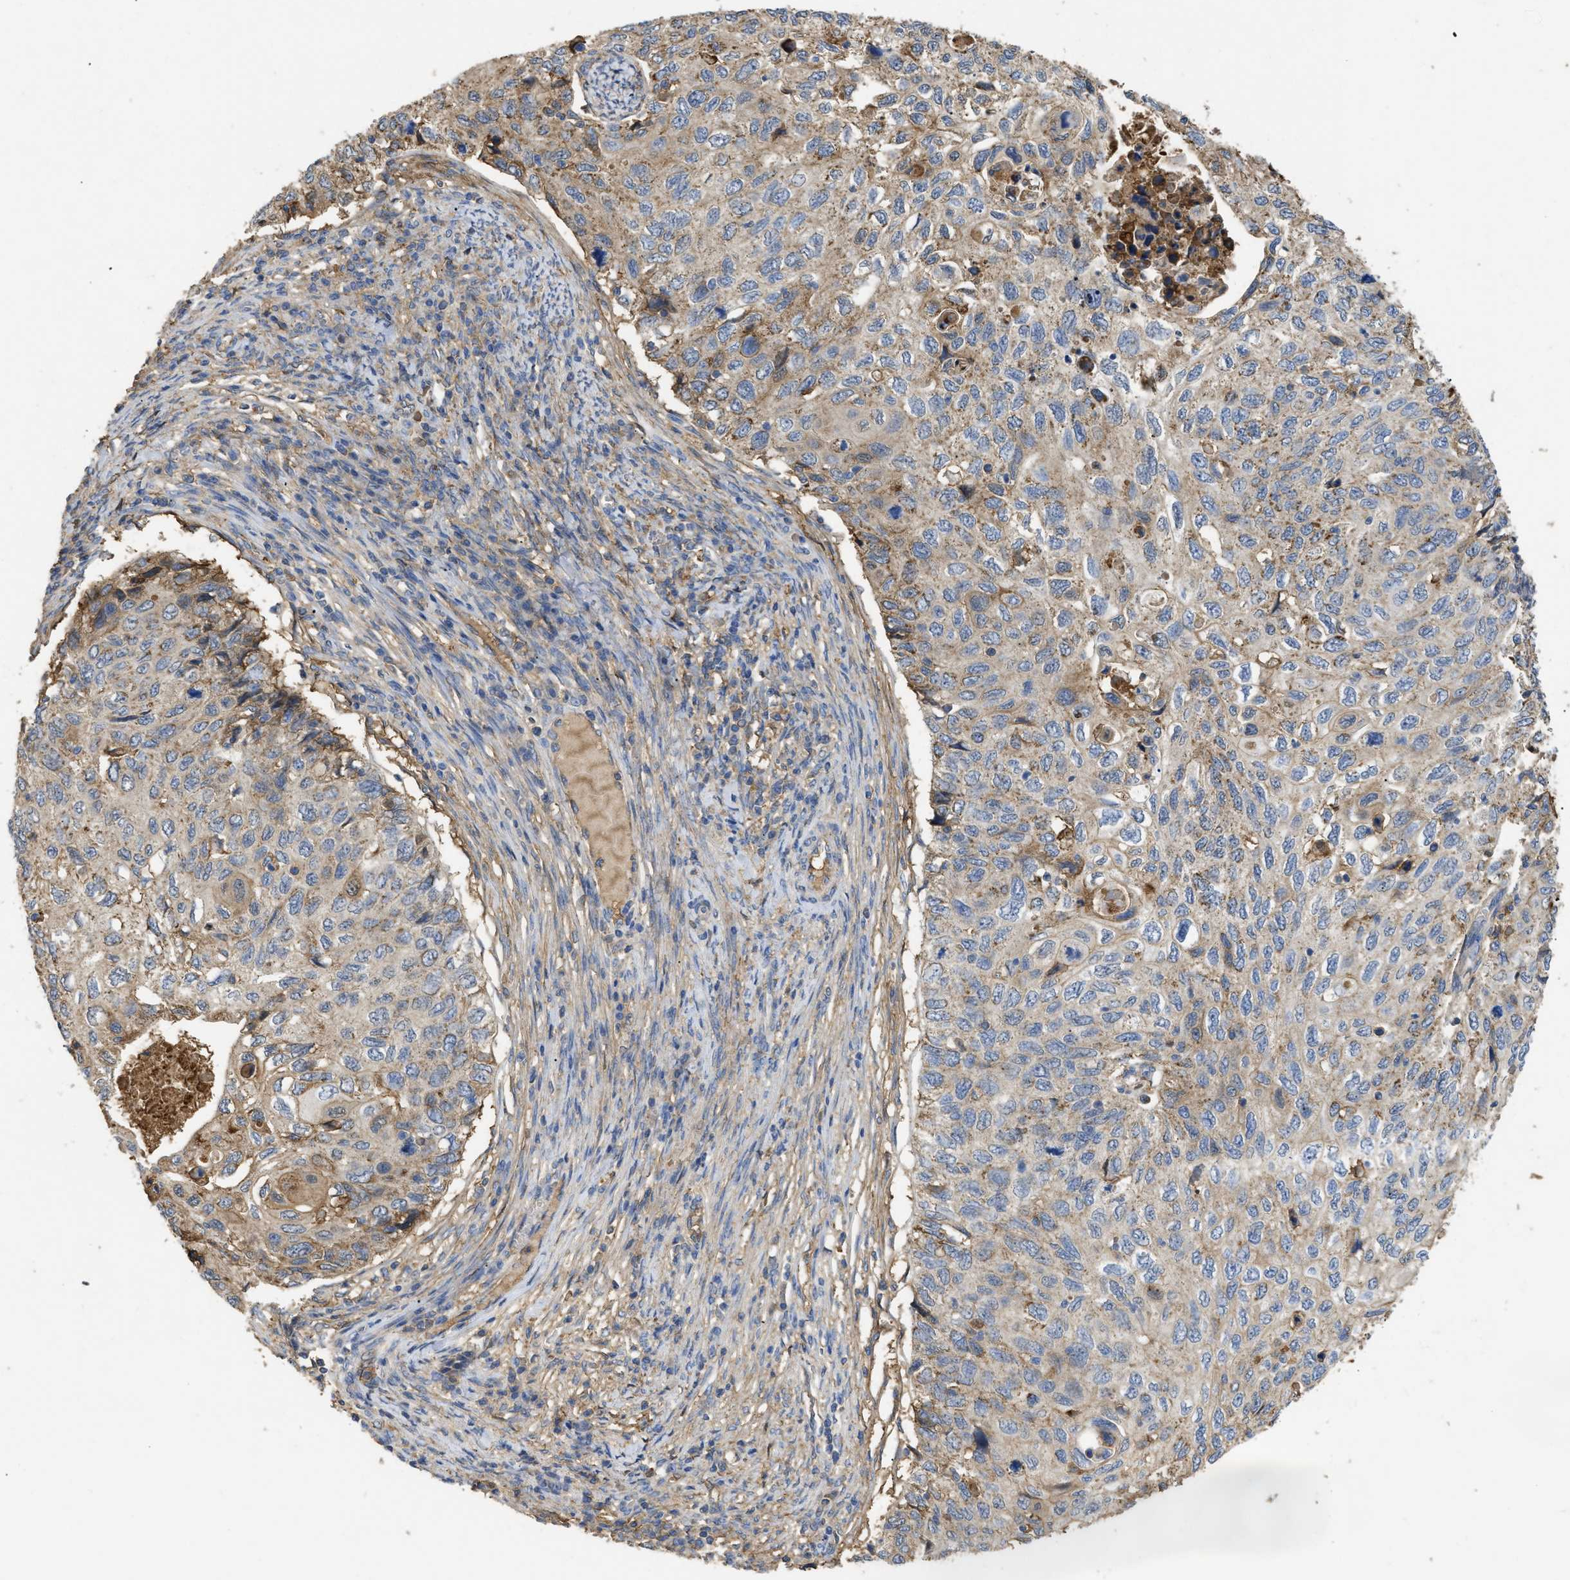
{"staining": {"intensity": "moderate", "quantity": "25%-75%", "location": "cytoplasmic/membranous"}, "tissue": "cervical cancer", "cell_type": "Tumor cells", "image_type": "cancer", "snomed": [{"axis": "morphology", "description": "Squamous cell carcinoma, NOS"}, {"axis": "topography", "description": "Cervix"}], "caption": "Immunohistochemistry (IHC) (DAB (3,3'-diaminobenzidine)) staining of human squamous cell carcinoma (cervical) reveals moderate cytoplasmic/membranous protein expression in about 25%-75% of tumor cells.", "gene": "ANXA4", "patient": {"sex": "female", "age": 70}}